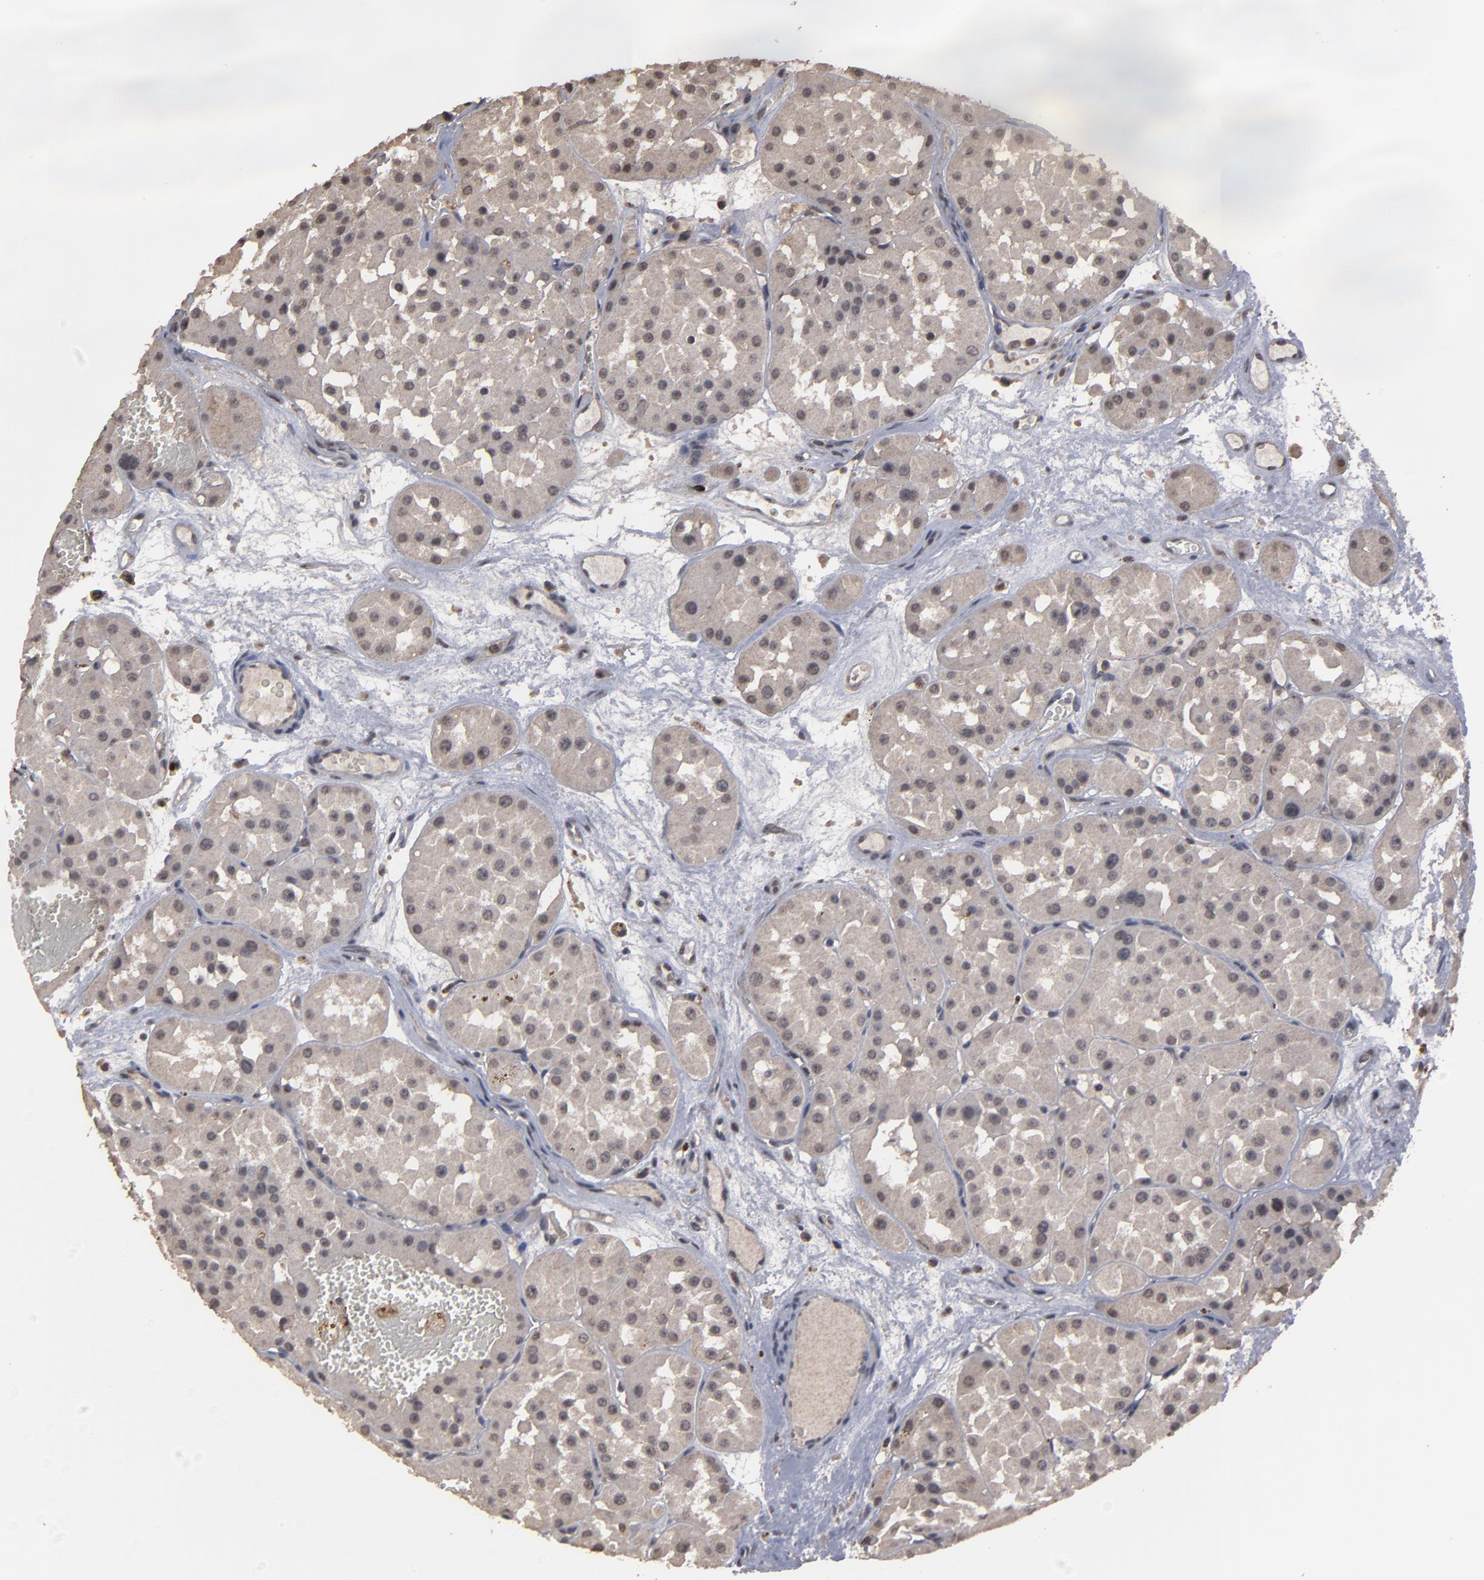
{"staining": {"intensity": "weak", "quantity": ">75%", "location": "cytoplasmic/membranous"}, "tissue": "renal cancer", "cell_type": "Tumor cells", "image_type": "cancer", "snomed": [{"axis": "morphology", "description": "Adenocarcinoma, uncertain malignant potential"}, {"axis": "topography", "description": "Kidney"}], "caption": "Brown immunohistochemical staining in renal cancer (adenocarcinoma,  uncertain malignant potential) reveals weak cytoplasmic/membranous staining in approximately >75% of tumor cells. The protein is shown in brown color, while the nuclei are stained blue.", "gene": "SLC22A17", "patient": {"sex": "male", "age": 63}}